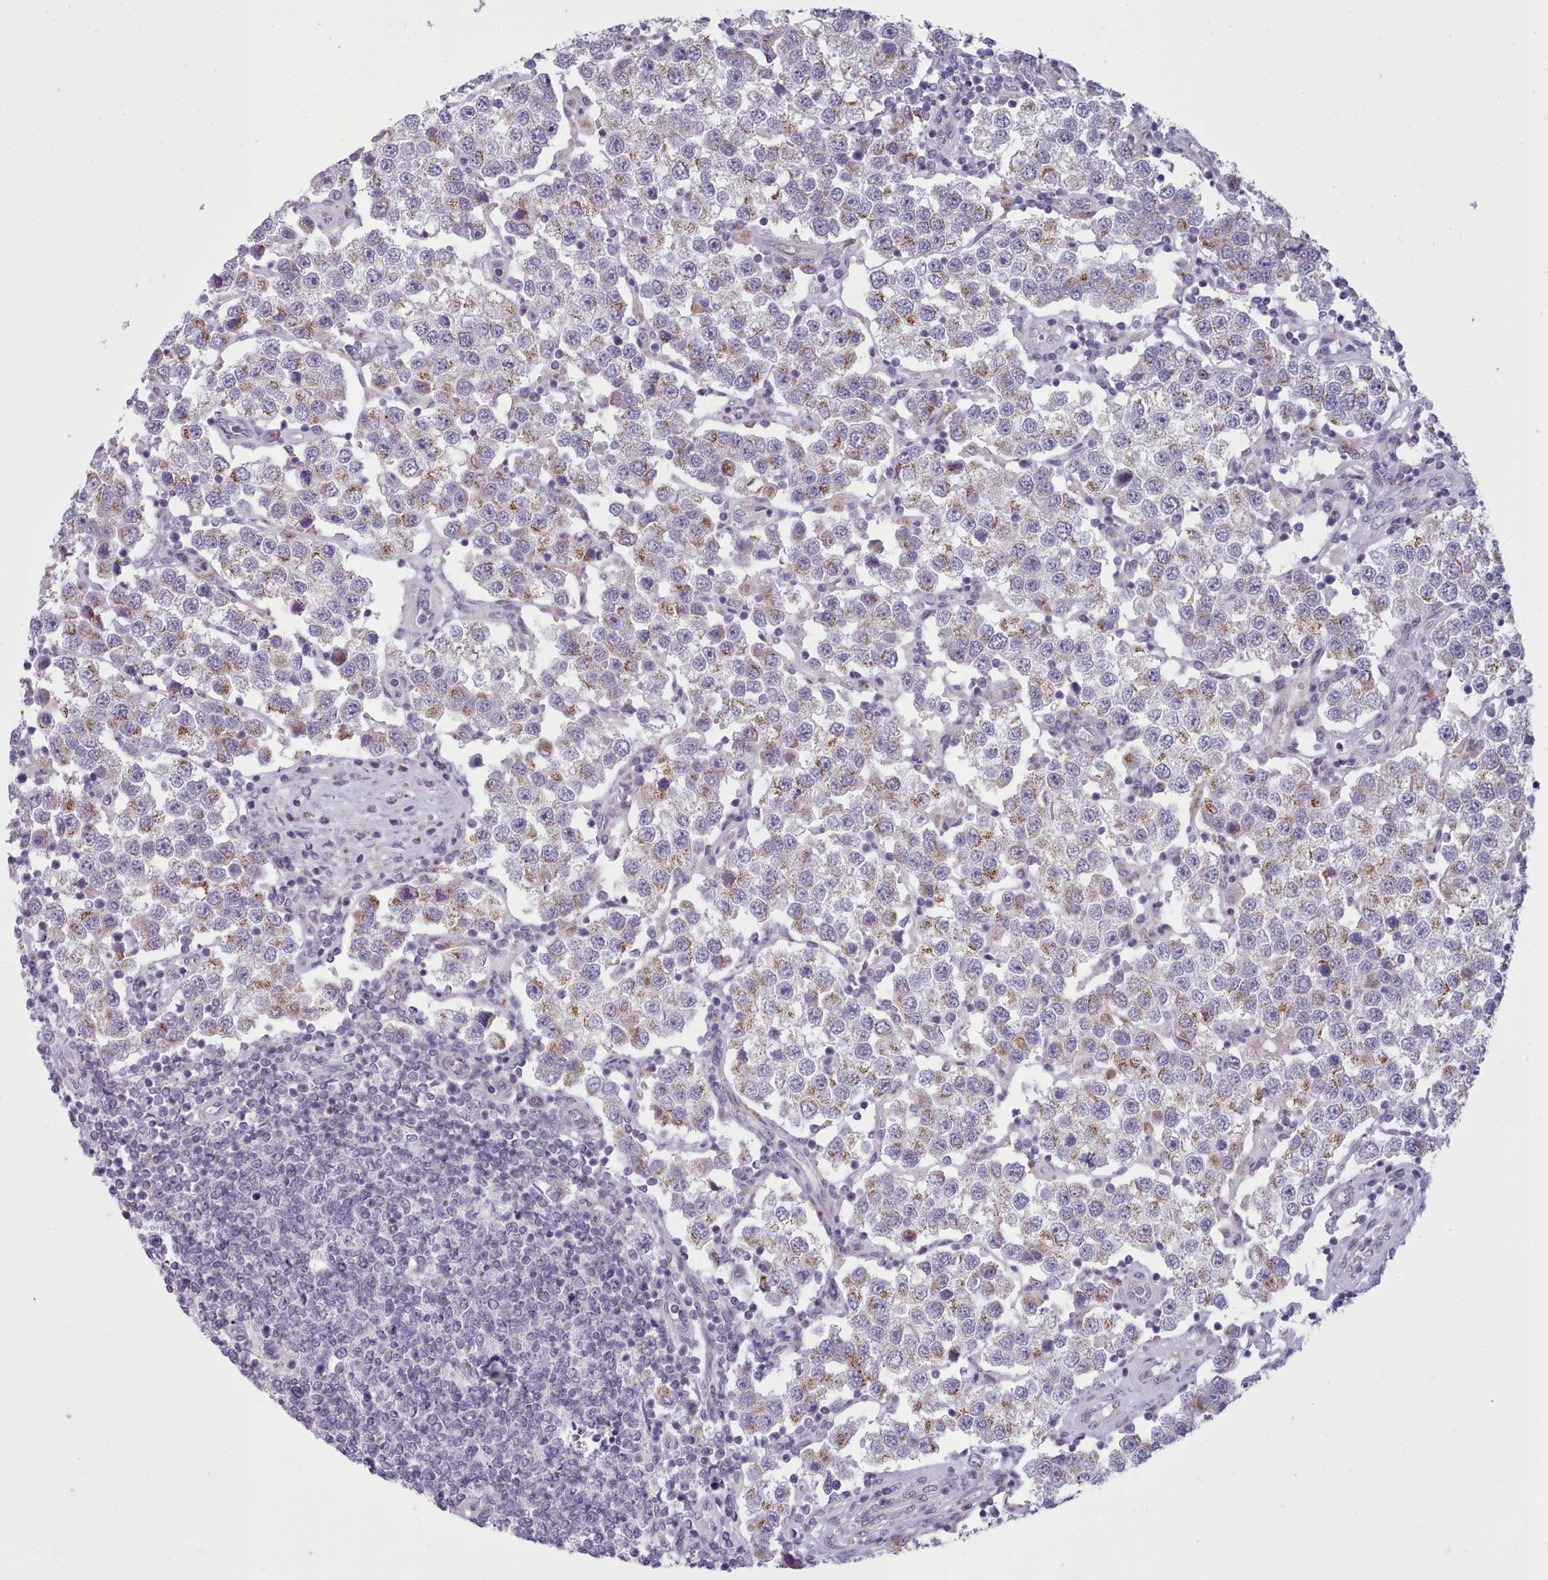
{"staining": {"intensity": "moderate", "quantity": "25%-75%", "location": "cytoplasmic/membranous"}, "tissue": "testis cancer", "cell_type": "Tumor cells", "image_type": "cancer", "snomed": [{"axis": "morphology", "description": "Seminoma, NOS"}, {"axis": "topography", "description": "Testis"}], "caption": "IHC (DAB) staining of testis seminoma reveals moderate cytoplasmic/membranous protein expression in about 25%-75% of tumor cells. The protein of interest is shown in brown color, while the nuclei are stained blue.", "gene": "SLC52A3", "patient": {"sex": "male", "age": 37}}